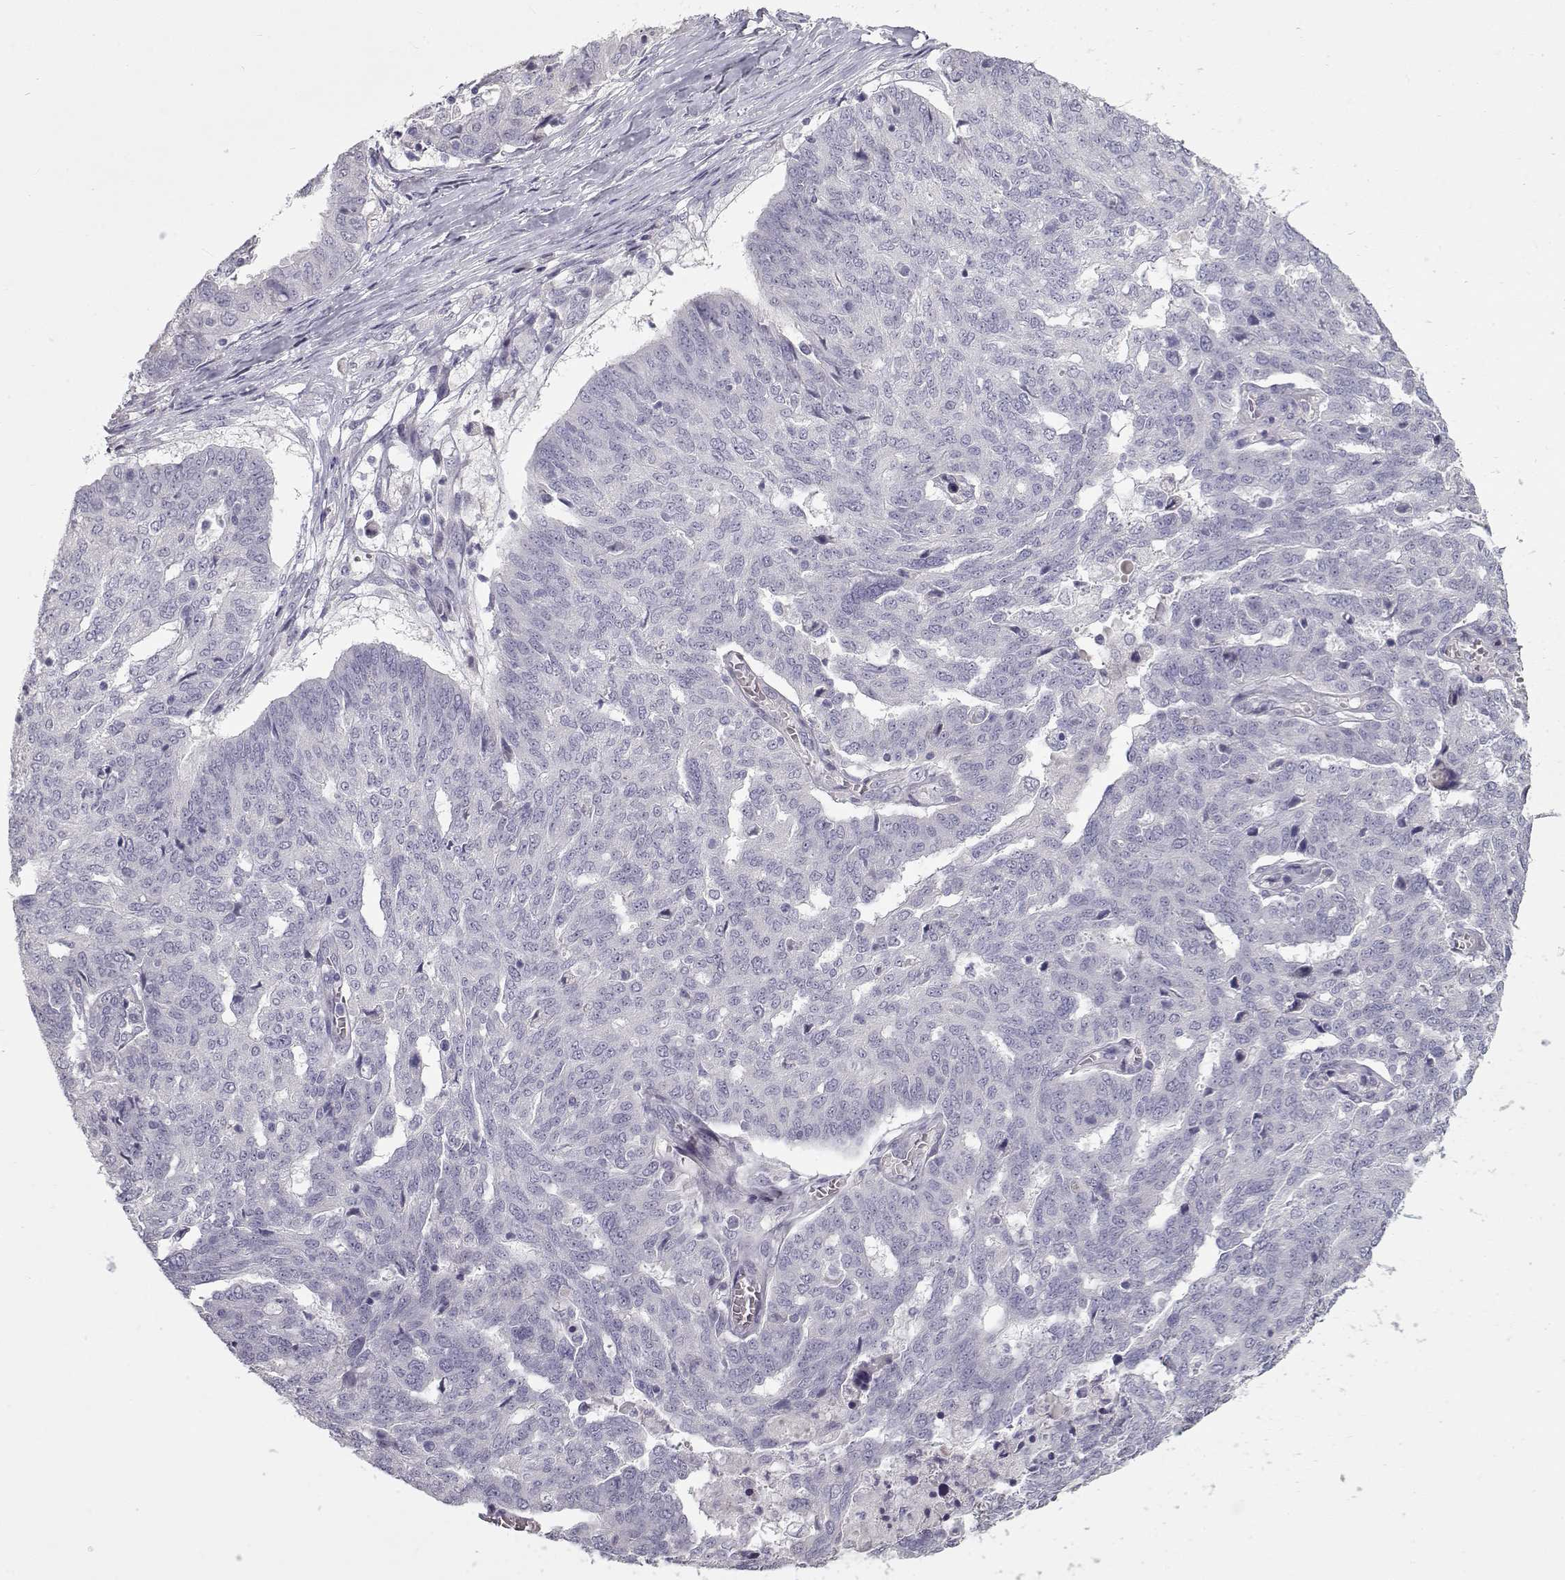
{"staining": {"intensity": "negative", "quantity": "none", "location": "none"}, "tissue": "ovarian cancer", "cell_type": "Tumor cells", "image_type": "cancer", "snomed": [{"axis": "morphology", "description": "Cystadenocarcinoma, serous, NOS"}, {"axis": "topography", "description": "Ovary"}], "caption": "A high-resolution photomicrograph shows immunohistochemistry (IHC) staining of ovarian serous cystadenocarcinoma, which shows no significant expression in tumor cells.", "gene": "SLC18A1", "patient": {"sex": "female", "age": 67}}